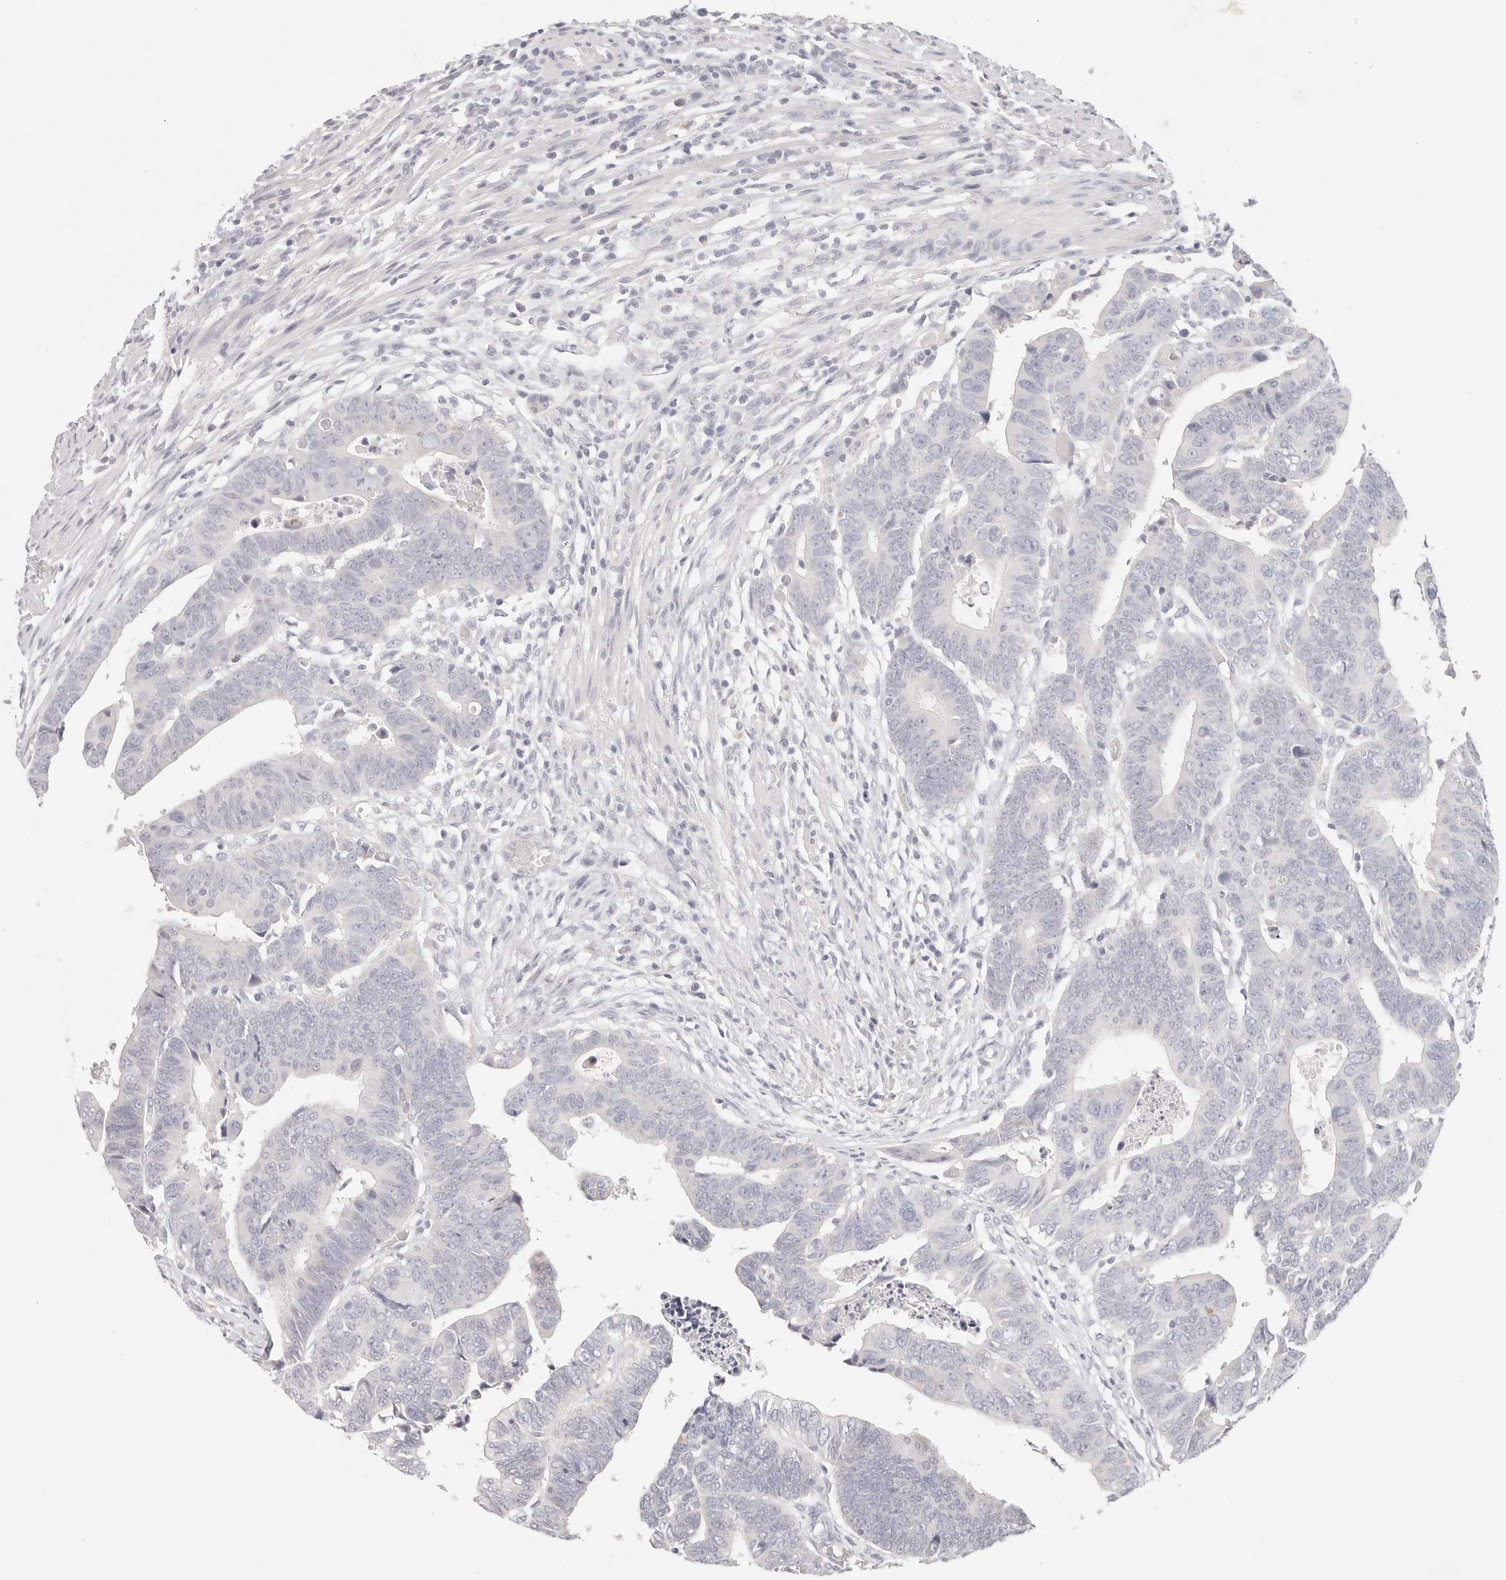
{"staining": {"intensity": "negative", "quantity": "none", "location": "none"}, "tissue": "colorectal cancer", "cell_type": "Tumor cells", "image_type": "cancer", "snomed": [{"axis": "morphology", "description": "Adenocarcinoma, NOS"}, {"axis": "topography", "description": "Rectum"}], "caption": "Immunohistochemistry photomicrograph of neoplastic tissue: adenocarcinoma (colorectal) stained with DAB reveals no significant protein positivity in tumor cells.", "gene": "ASCL1", "patient": {"sex": "female", "age": 65}}